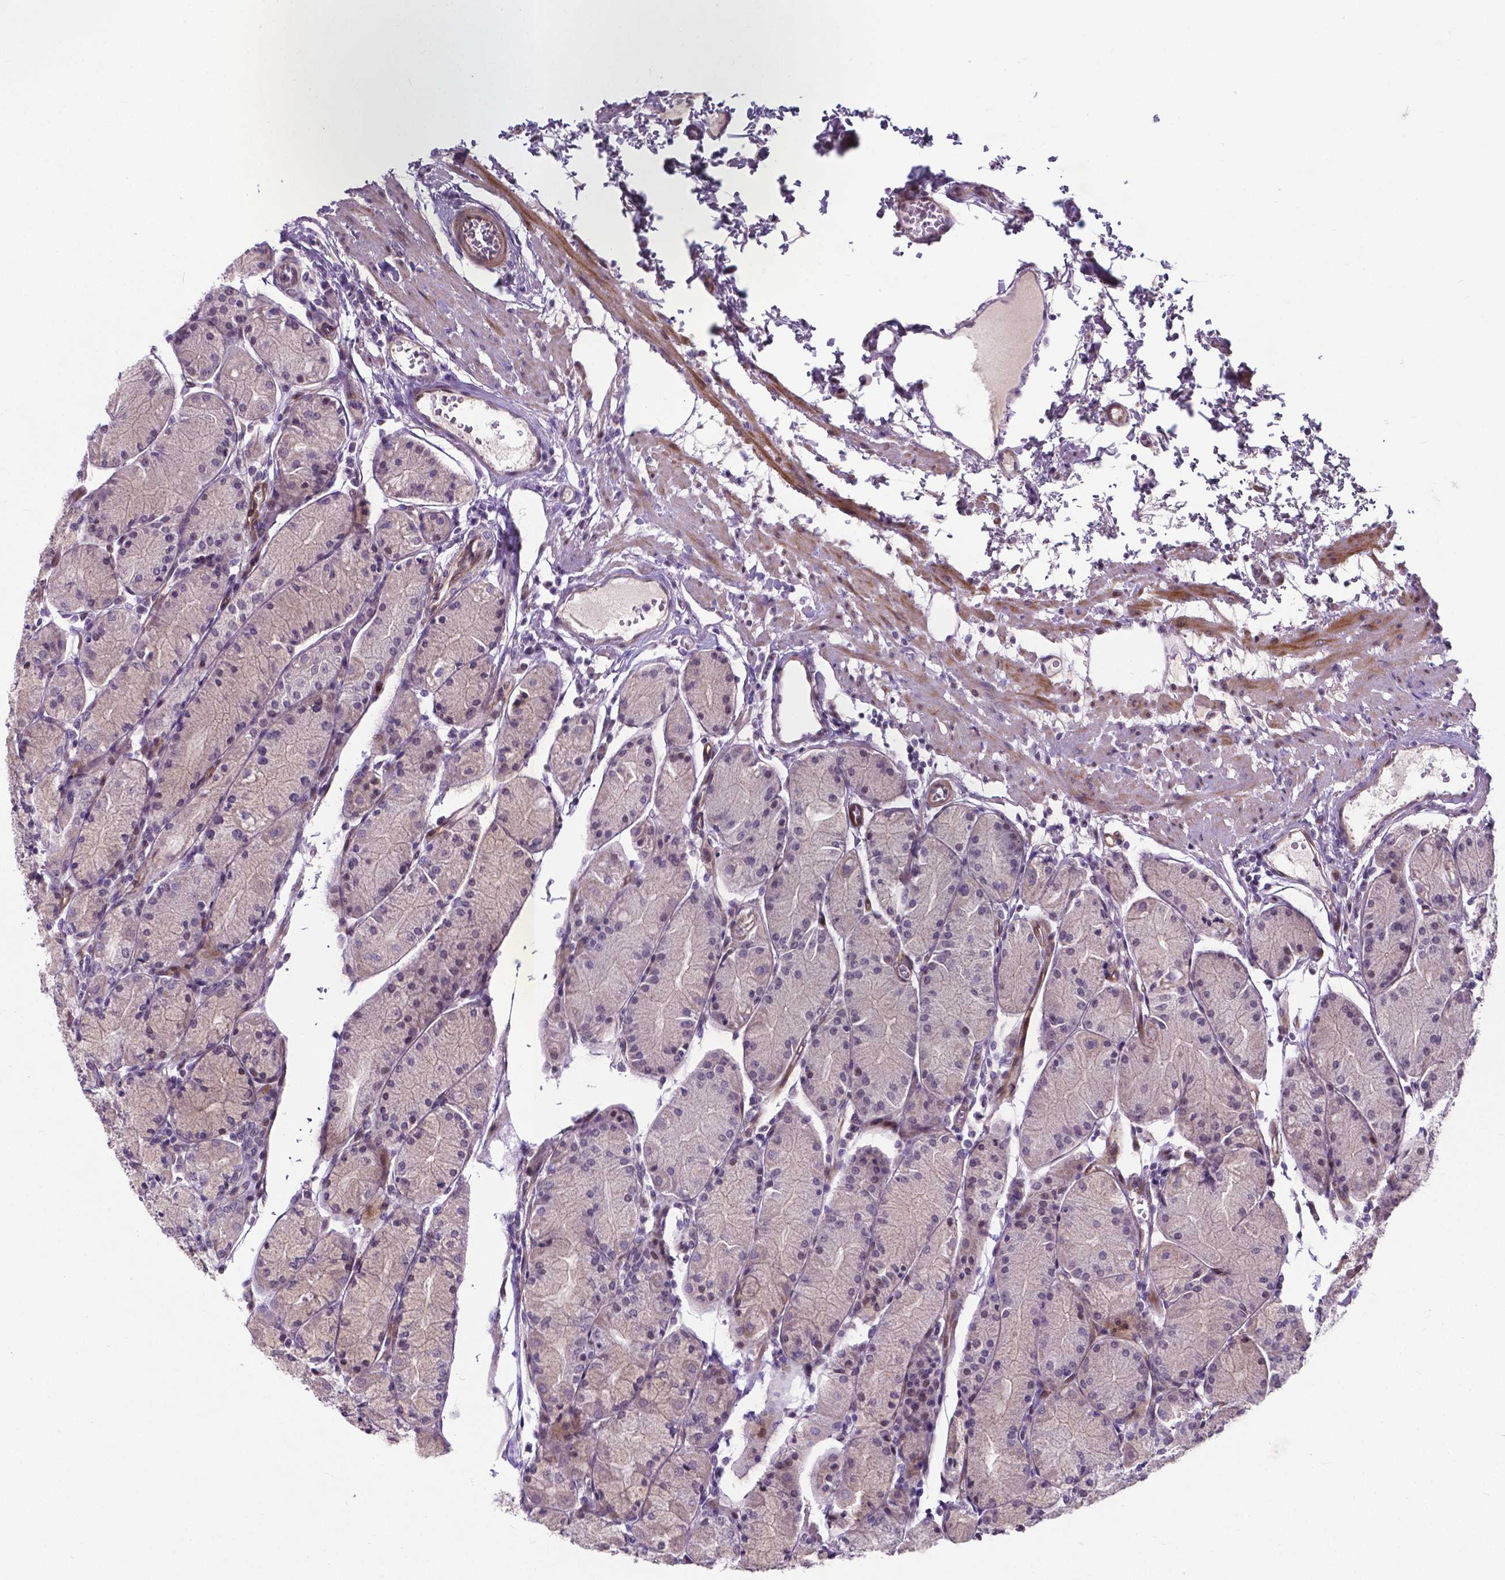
{"staining": {"intensity": "negative", "quantity": "none", "location": "none"}, "tissue": "stomach", "cell_type": "Glandular cells", "image_type": "normal", "snomed": [{"axis": "morphology", "description": "Normal tissue, NOS"}, {"axis": "topography", "description": "Stomach, upper"}], "caption": "IHC histopathology image of normal human stomach stained for a protein (brown), which exhibits no staining in glandular cells.", "gene": "PFKFB4", "patient": {"sex": "male", "age": 69}}